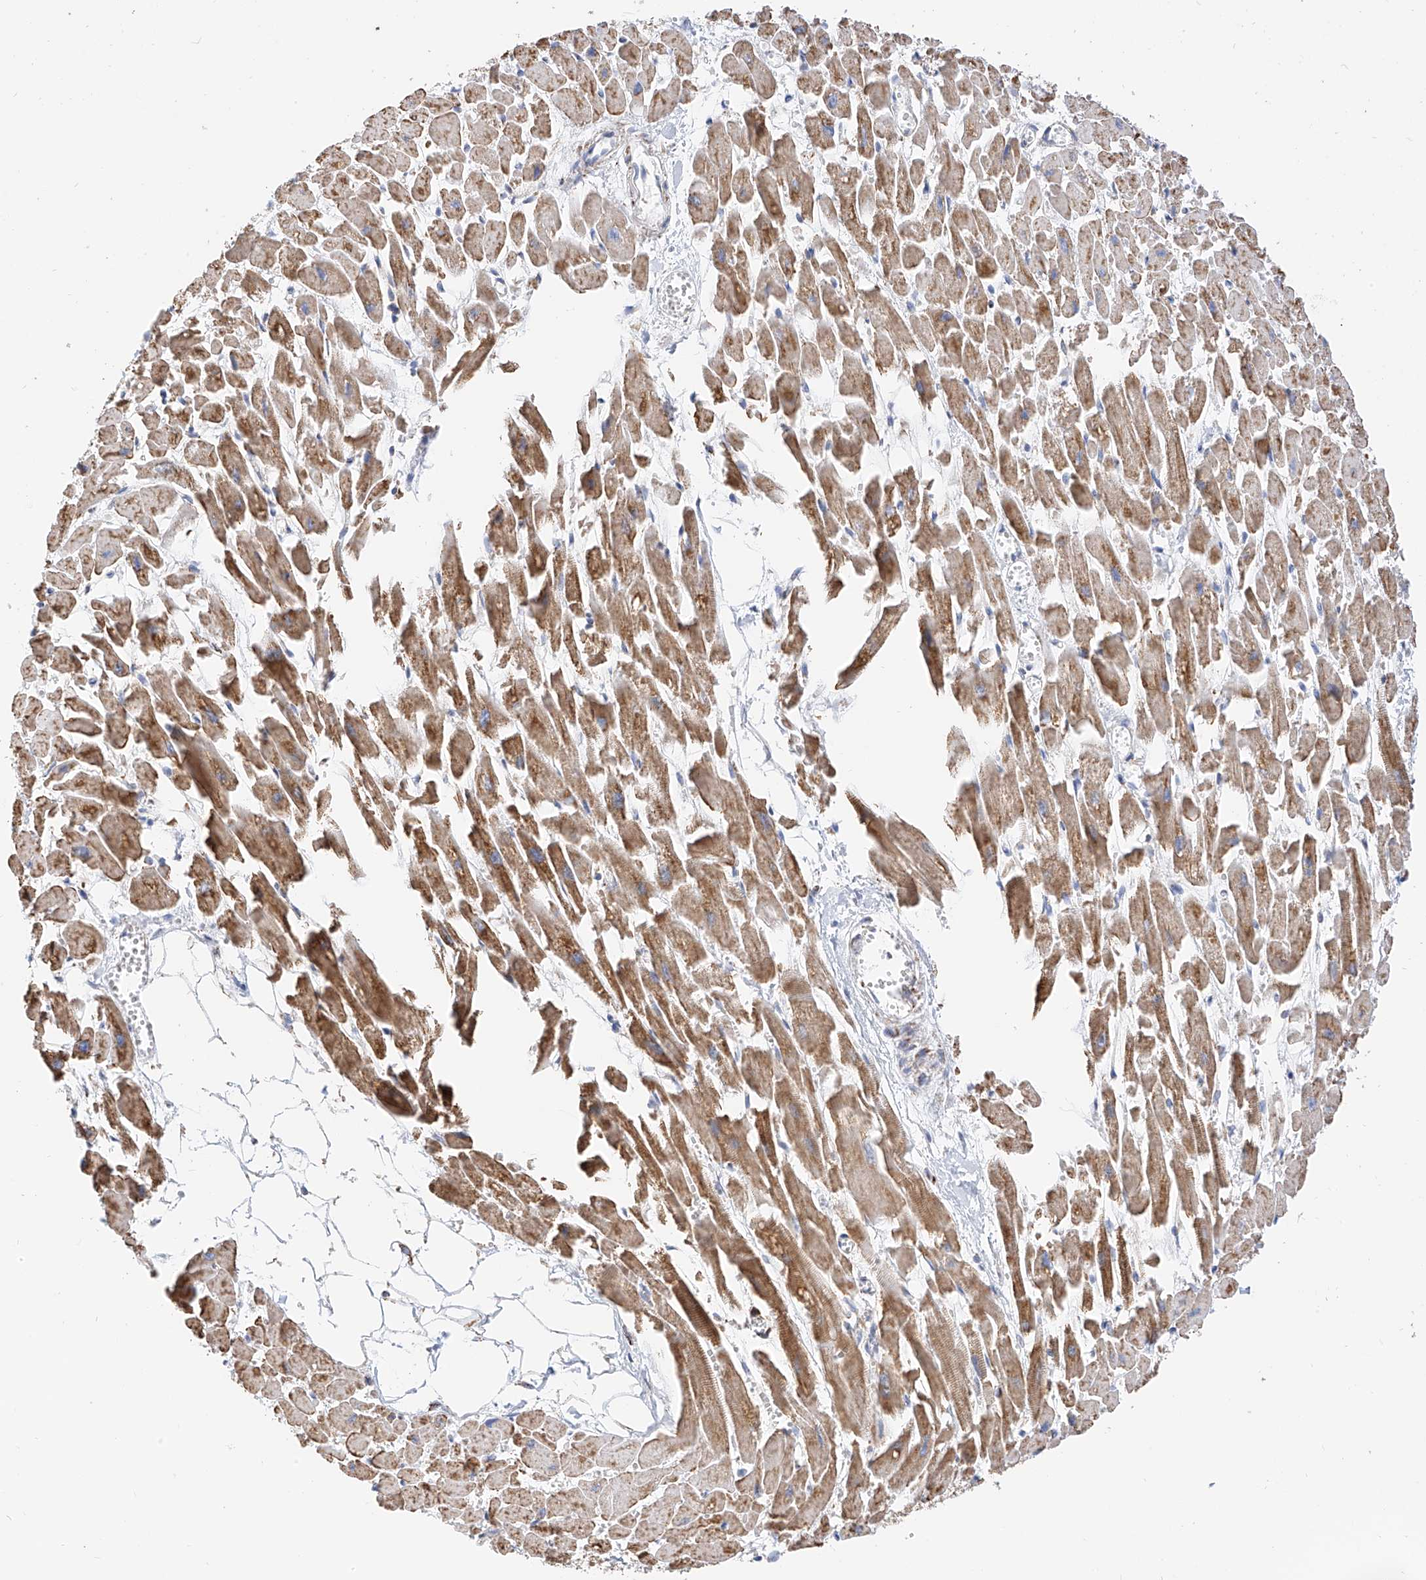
{"staining": {"intensity": "moderate", "quantity": ">75%", "location": "cytoplasmic/membranous"}, "tissue": "heart muscle", "cell_type": "Cardiomyocytes", "image_type": "normal", "snomed": [{"axis": "morphology", "description": "Normal tissue, NOS"}, {"axis": "topography", "description": "Heart"}], "caption": "A brown stain labels moderate cytoplasmic/membranous expression of a protein in cardiomyocytes of unremarkable human heart muscle. The protein is stained brown, and the nuclei are stained in blue (DAB (3,3'-diaminobenzidine) IHC with brightfield microscopy, high magnification).", "gene": "NALCN", "patient": {"sex": "female", "age": 64}}